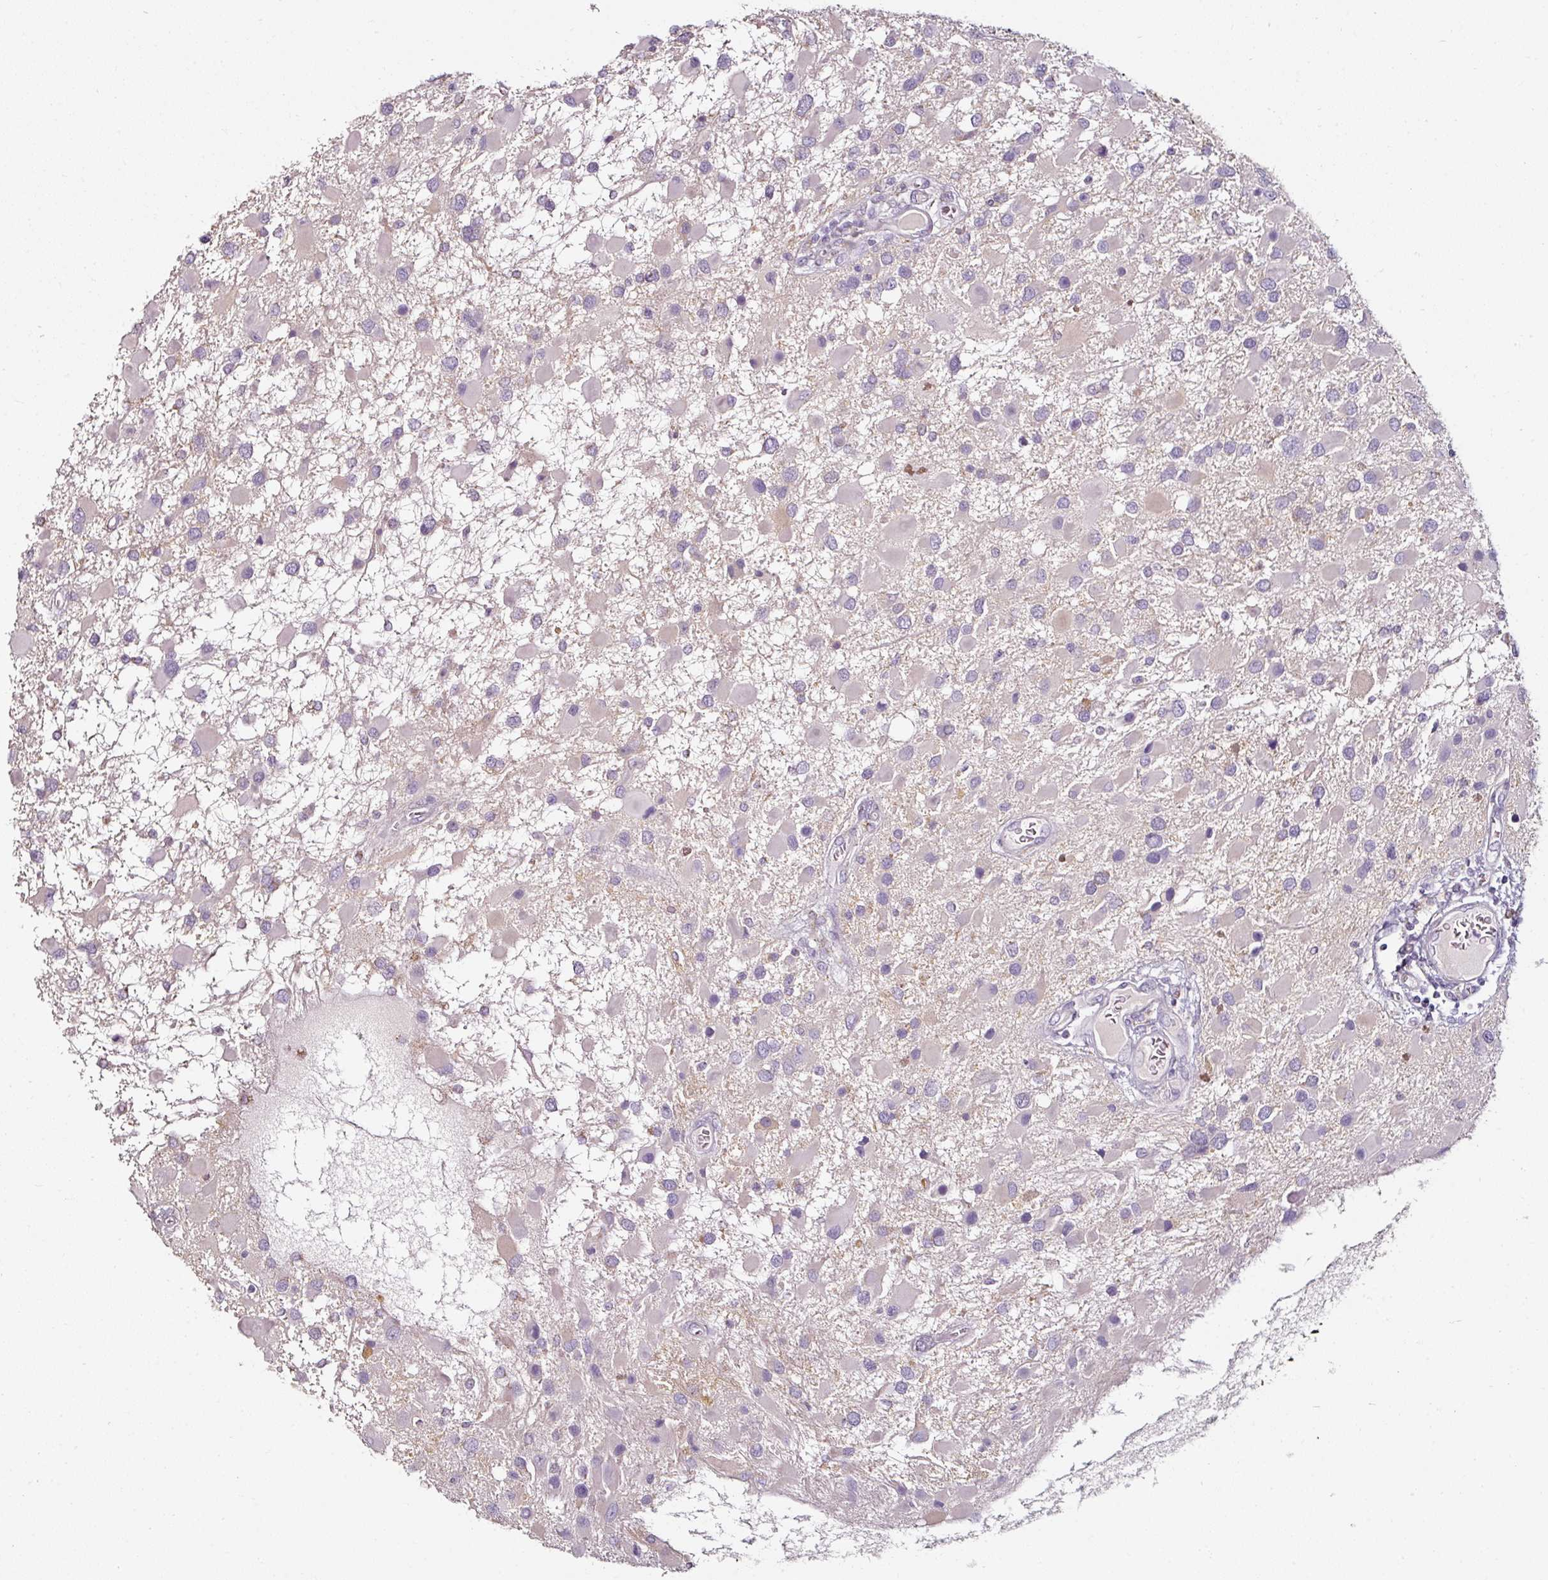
{"staining": {"intensity": "negative", "quantity": "none", "location": "none"}, "tissue": "glioma", "cell_type": "Tumor cells", "image_type": "cancer", "snomed": [{"axis": "morphology", "description": "Glioma, malignant, High grade"}, {"axis": "topography", "description": "Brain"}], "caption": "Tumor cells are negative for brown protein staining in malignant glioma (high-grade).", "gene": "CAP2", "patient": {"sex": "male", "age": 53}}